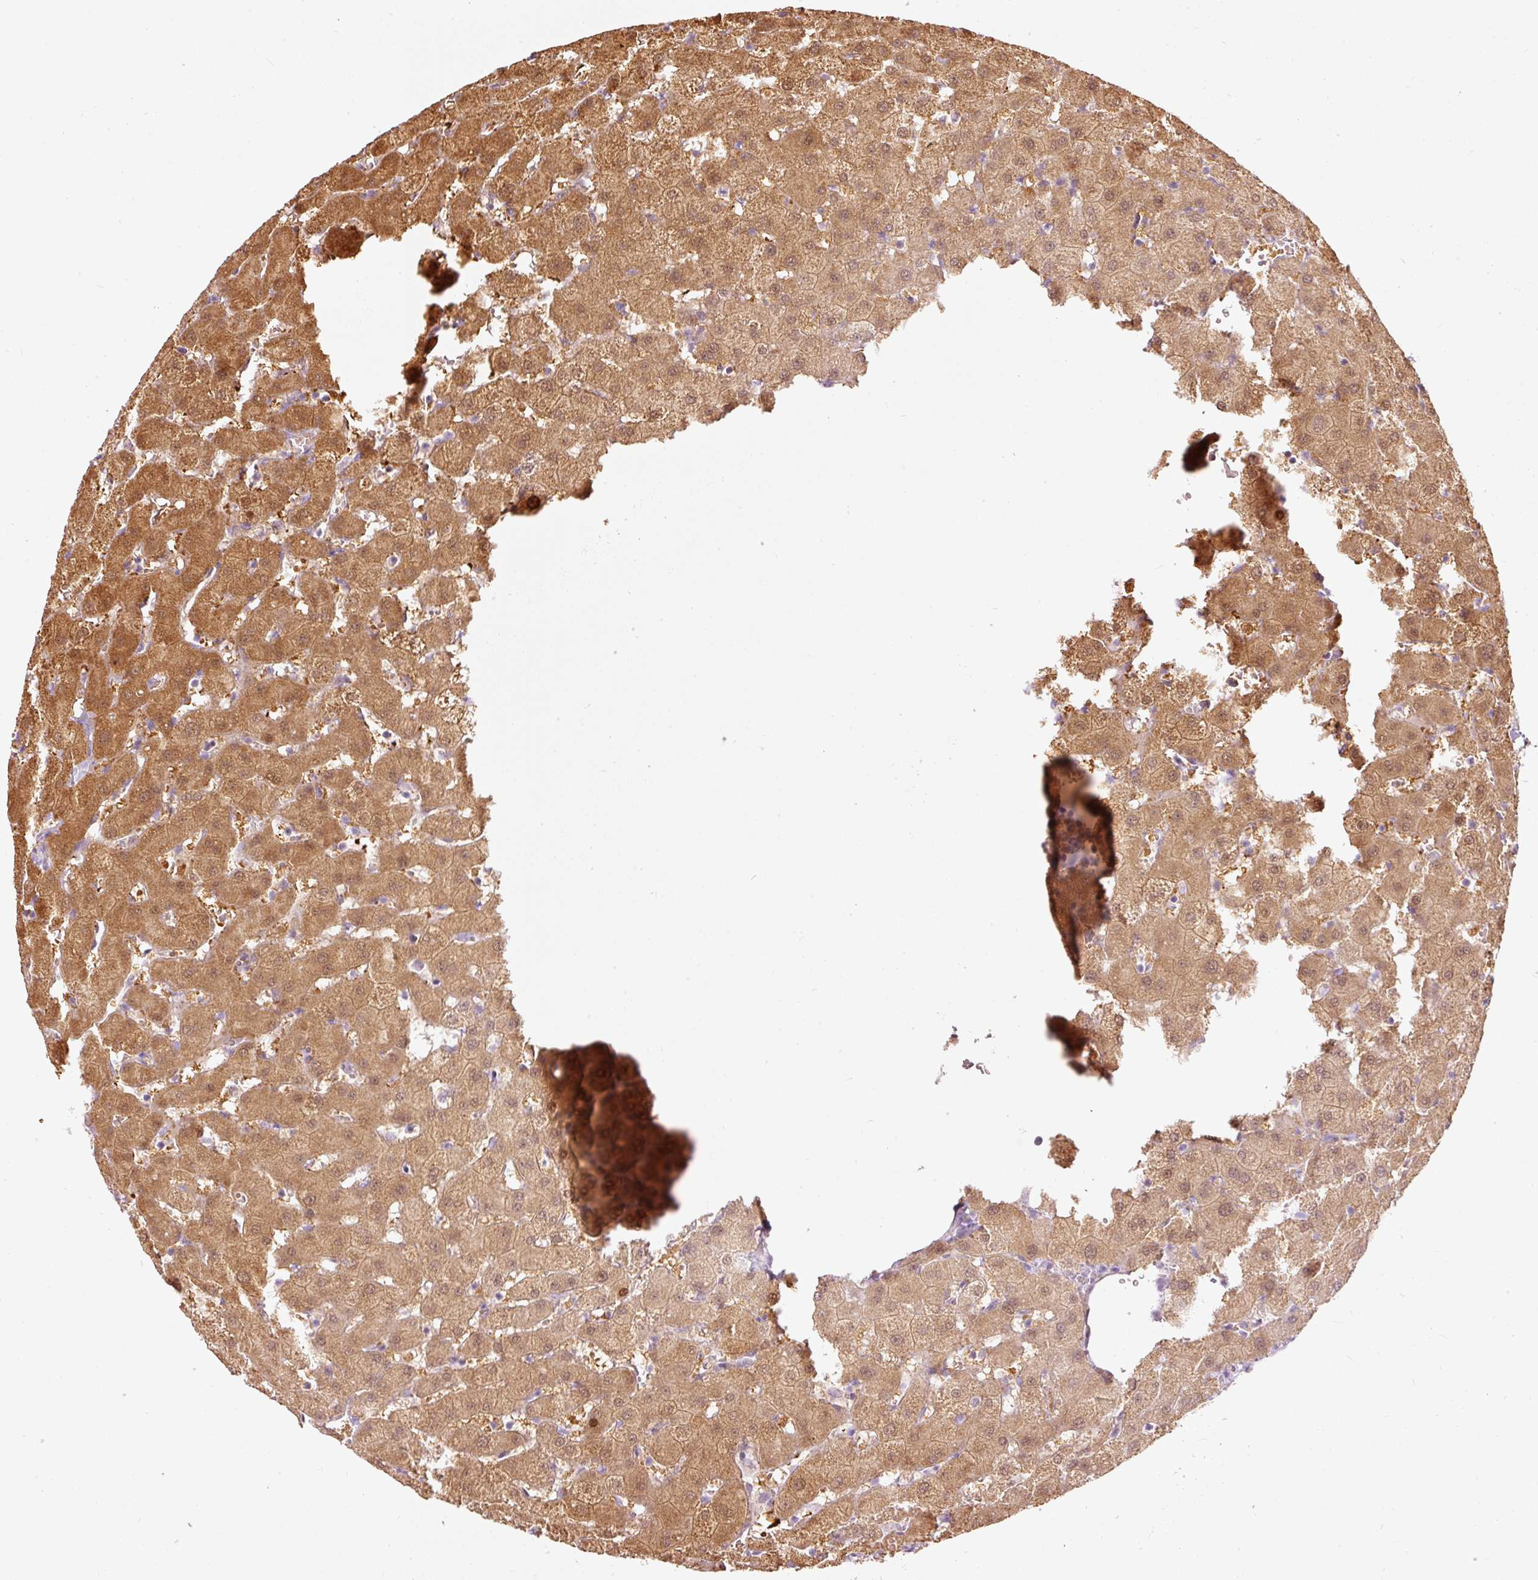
{"staining": {"intensity": "negative", "quantity": "none", "location": "none"}, "tissue": "liver", "cell_type": "Cholangiocytes", "image_type": "normal", "snomed": [{"axis": "morphology", "description": "Normal tissue, NOS"}, {"axis": "topography", "description": "Liver"}], "caption": "Immunohistochemistry (IHC) image of unremarkable liver stained for a protein (brown), which reveals no expression in cholangiocytes. The staining is performed using DAB brown chromogen with nuclei counter-stained in using hematoxylin.", "gene": "RNF39", "patient": {"sex": "female", "age": 63}}